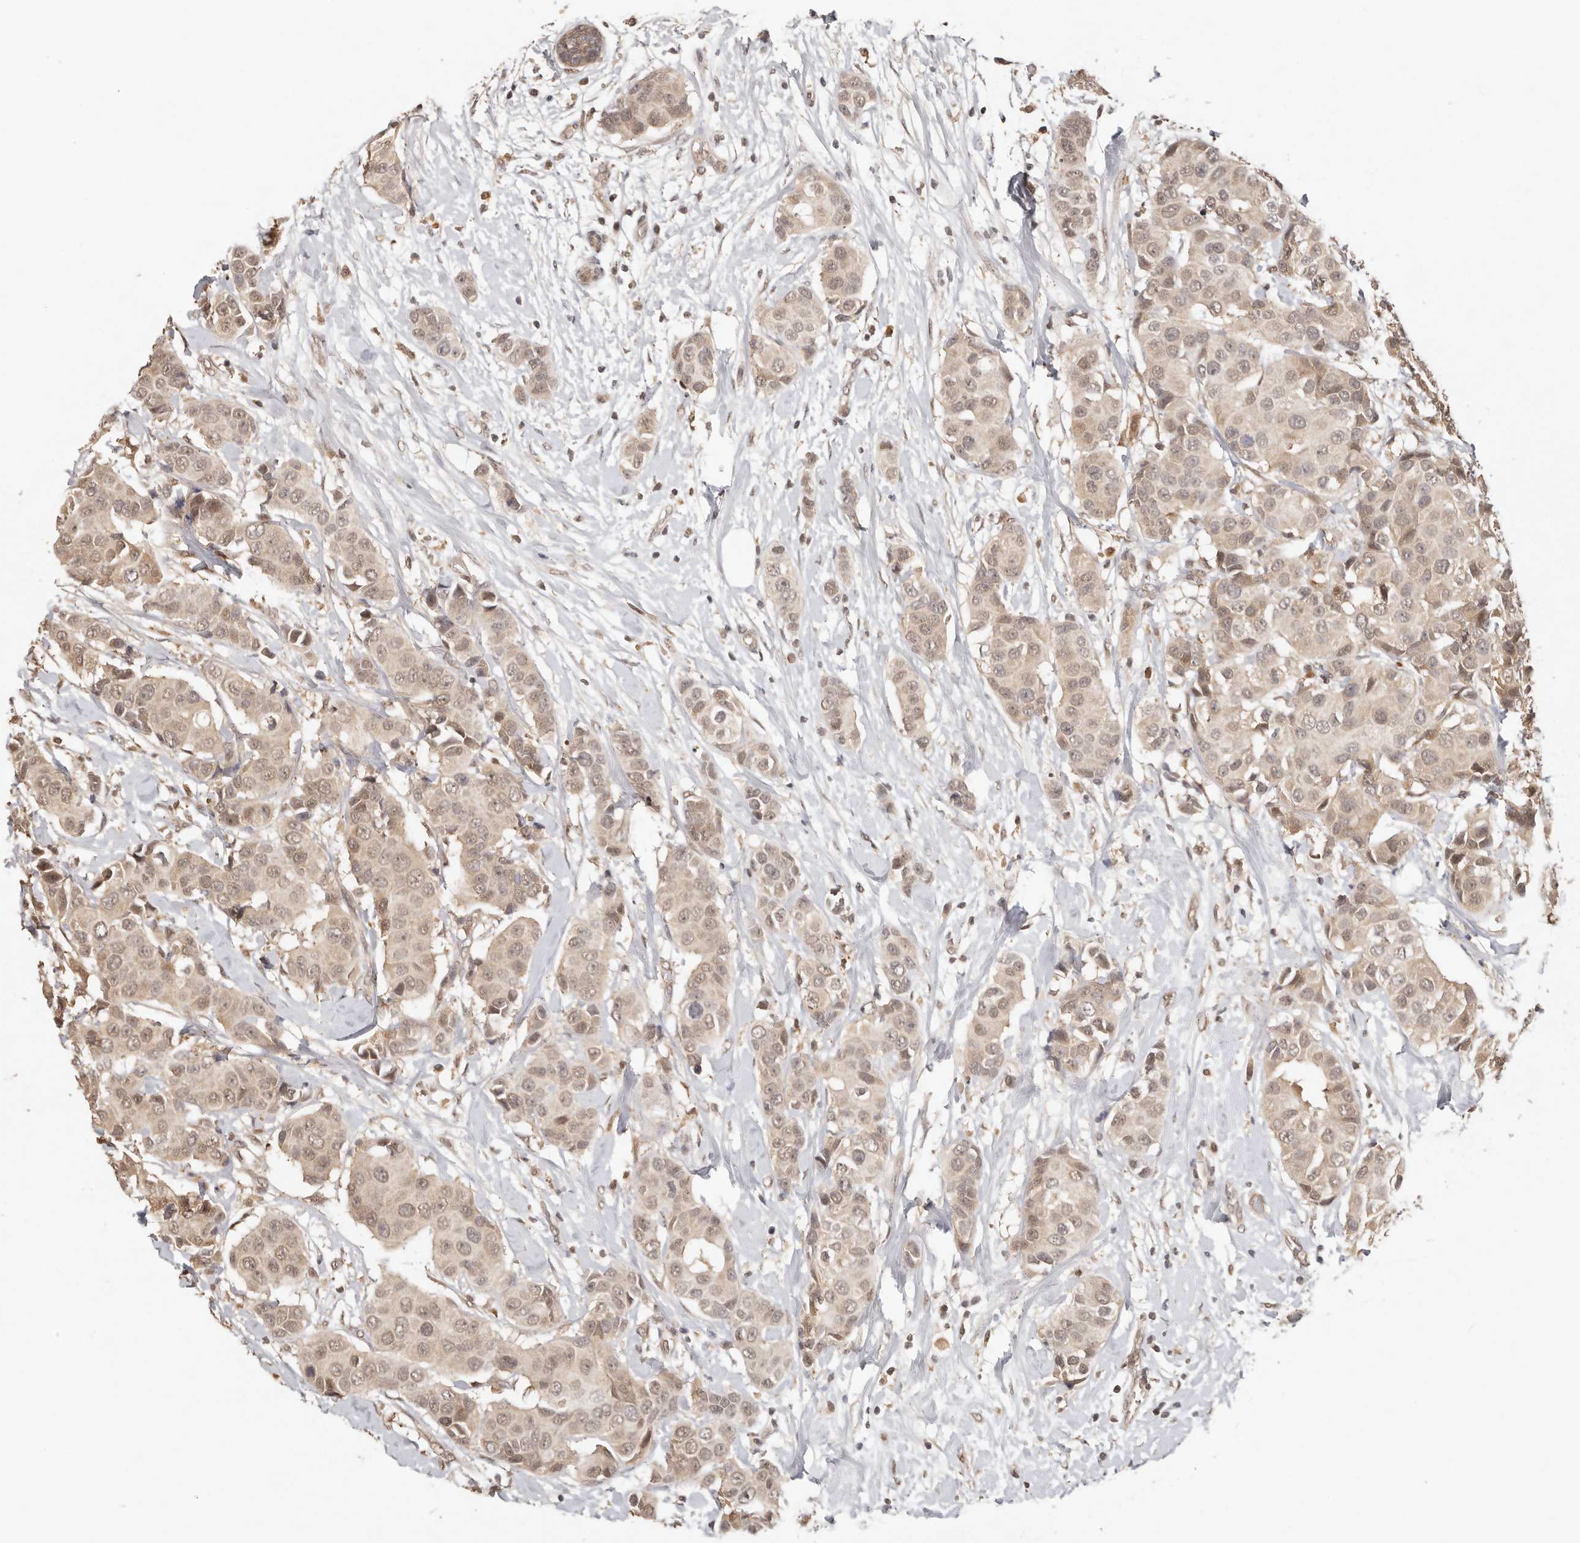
{"staining": {"intensity": "weak", "quantity": ">75%", "location": "nuclear"}, "tissue": "breast cancer", "cell_type": "Tumor cells", "image_type": "cancer", "snomed": [{"axis": "morphology", "description": "Normal tissue, NOS"}, {"axis": "morphology", "description": "Duct carcinoma"}, {"axis": "topography", "description": "Breast"}], "caption": "Immunohistochemical staining of human infiltrating ductal carcinoma (breast) exhibits low levels of weak nuclear protein expression in approximately >75% of tumor cells.", "gene": "PSMA5", "patient": {"sex": "female", "age": 39}}